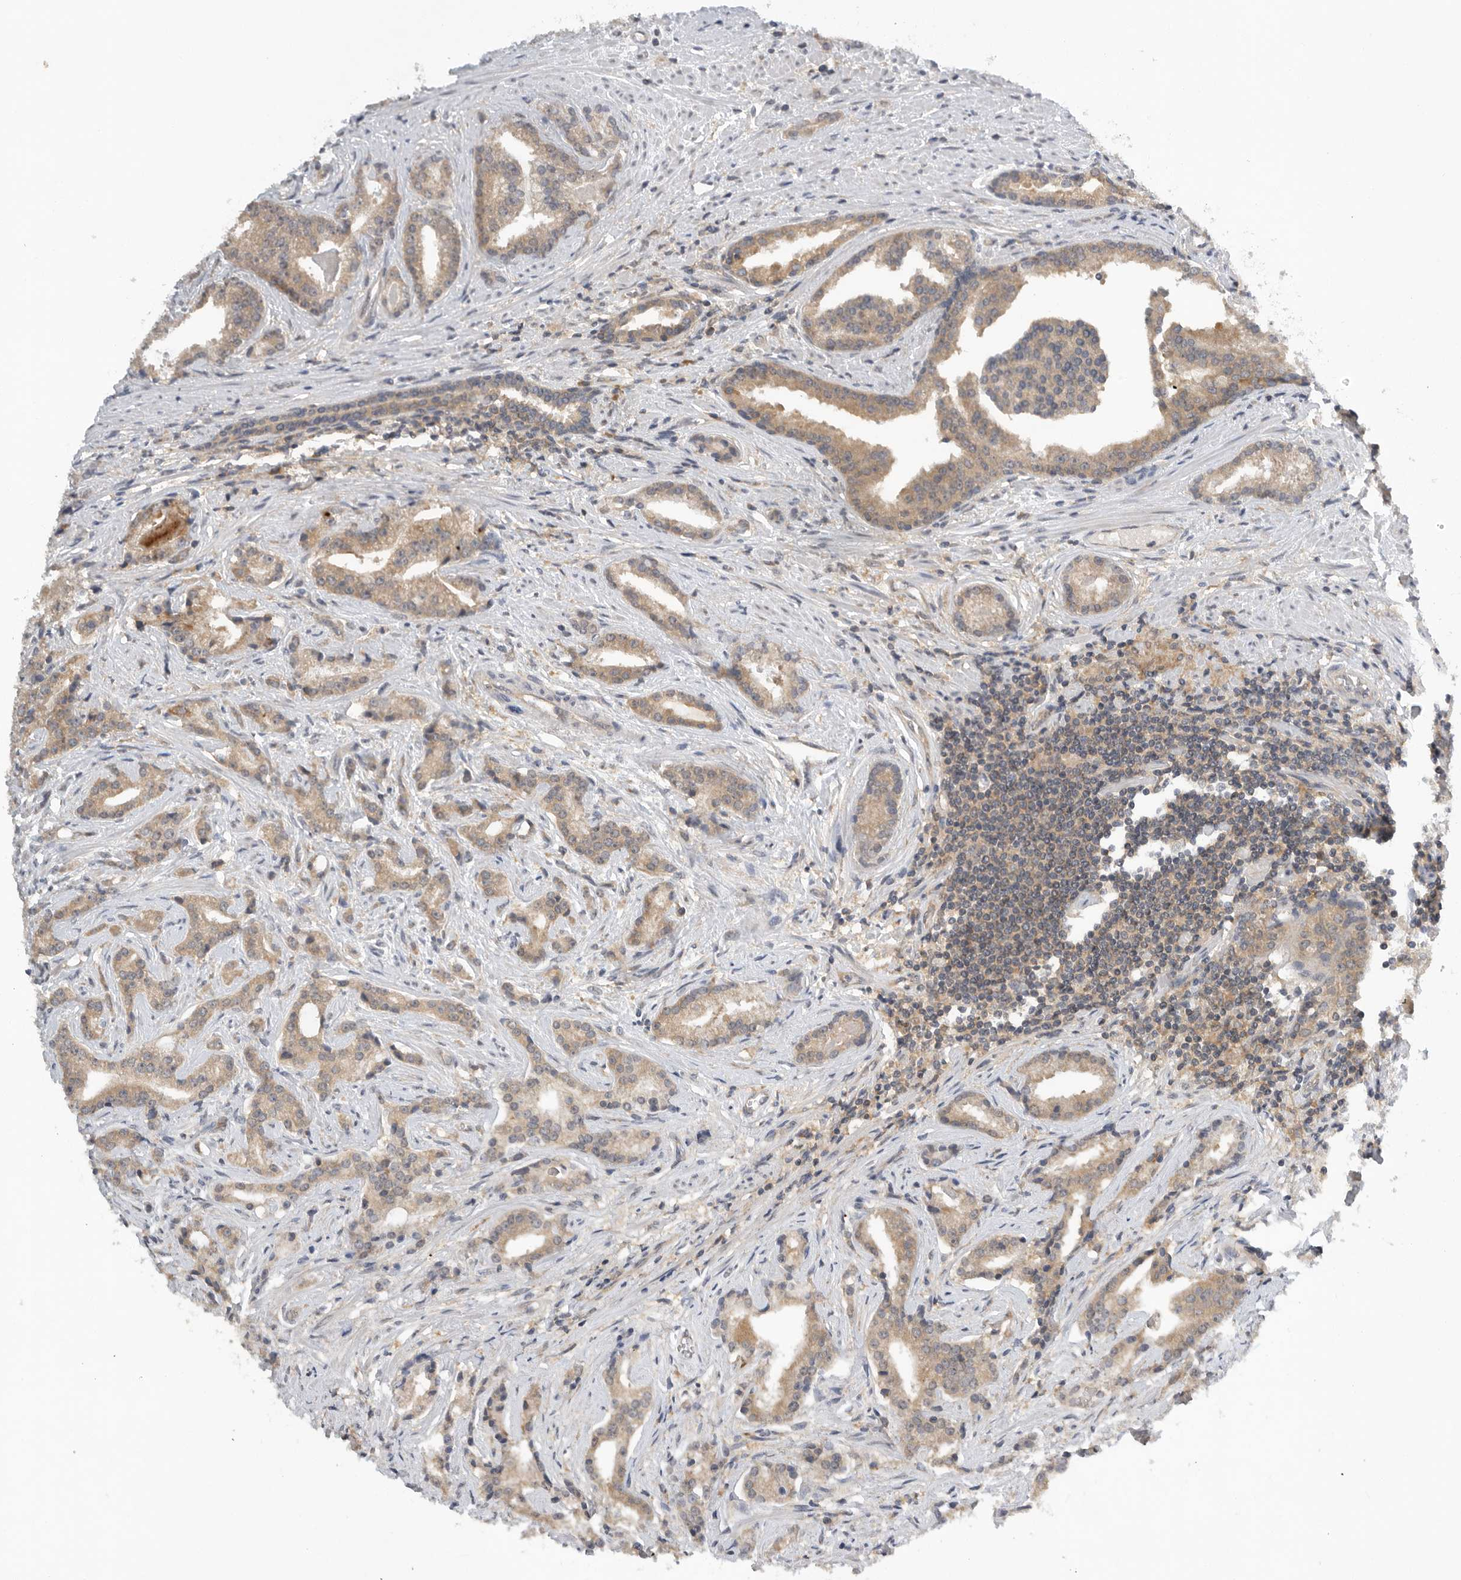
{"staining": {"intensity": "moderate", "quantity": ">75%", "location": "cytoplasmic/membranous"}, "tissue": "prostate cancer", "cell_type": "Tumor cells", "image_type": "cancer", "snomed": [{"axis": "morphology", "description": "Adenocarcinoma, Low grade"}, {"axis": "topography", "description": "Prostate"}], "caption": "Immunohistochemistry (DAB (3,3'-diaminobenzidine)) staining of prostate cancer (low-grade adenocarcinoma) displays moderate cytoplasmic/membranous protein staining in about >75% of tumor cells.", "gene": "AASDHPPT", "patient": {"sex": "male", "age": 67}}